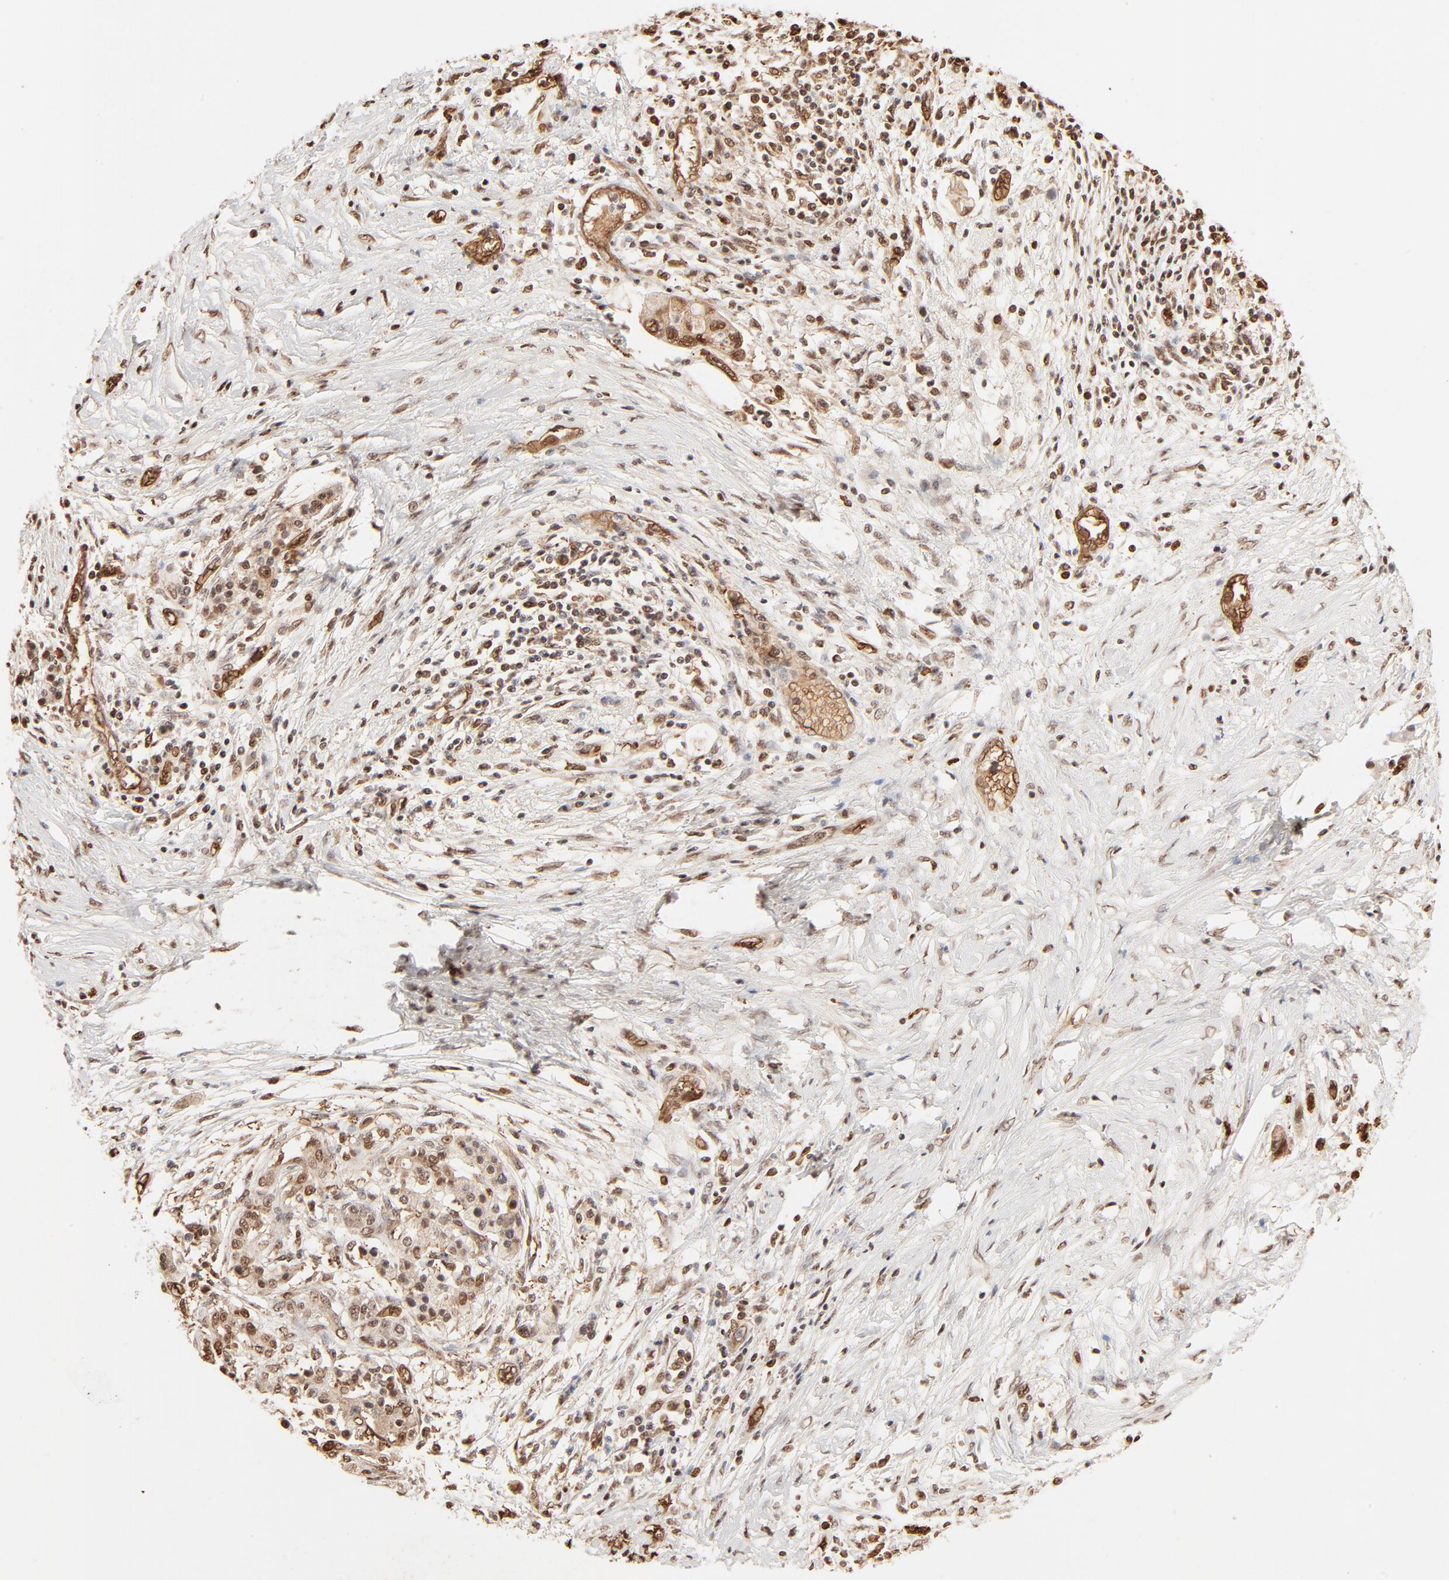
{"staining": {"intensity": "moderate", "quantity": ">75%", "location": "cytoplasmic/membranous,nuclear"}, "tissue": "pancreatic cancer", "cell_type": "Tumor cells", "image_type": "cancer", "snomed": [{"axis": "morphology", "description": "Adenocarcinoma, NOS"}, {"axis": "topography", "description": "Pancreas"}], "caption": "Protein analysis of pancreatic cancer tissue shows moderate cytoplasmic/membranous and nuclear positivity in approximately >75% of tumor cells. (IHC, brightfield microscopy, high magnification).", "gene": "FAM50A", "patient": {"sex": "female", "age": 59}}